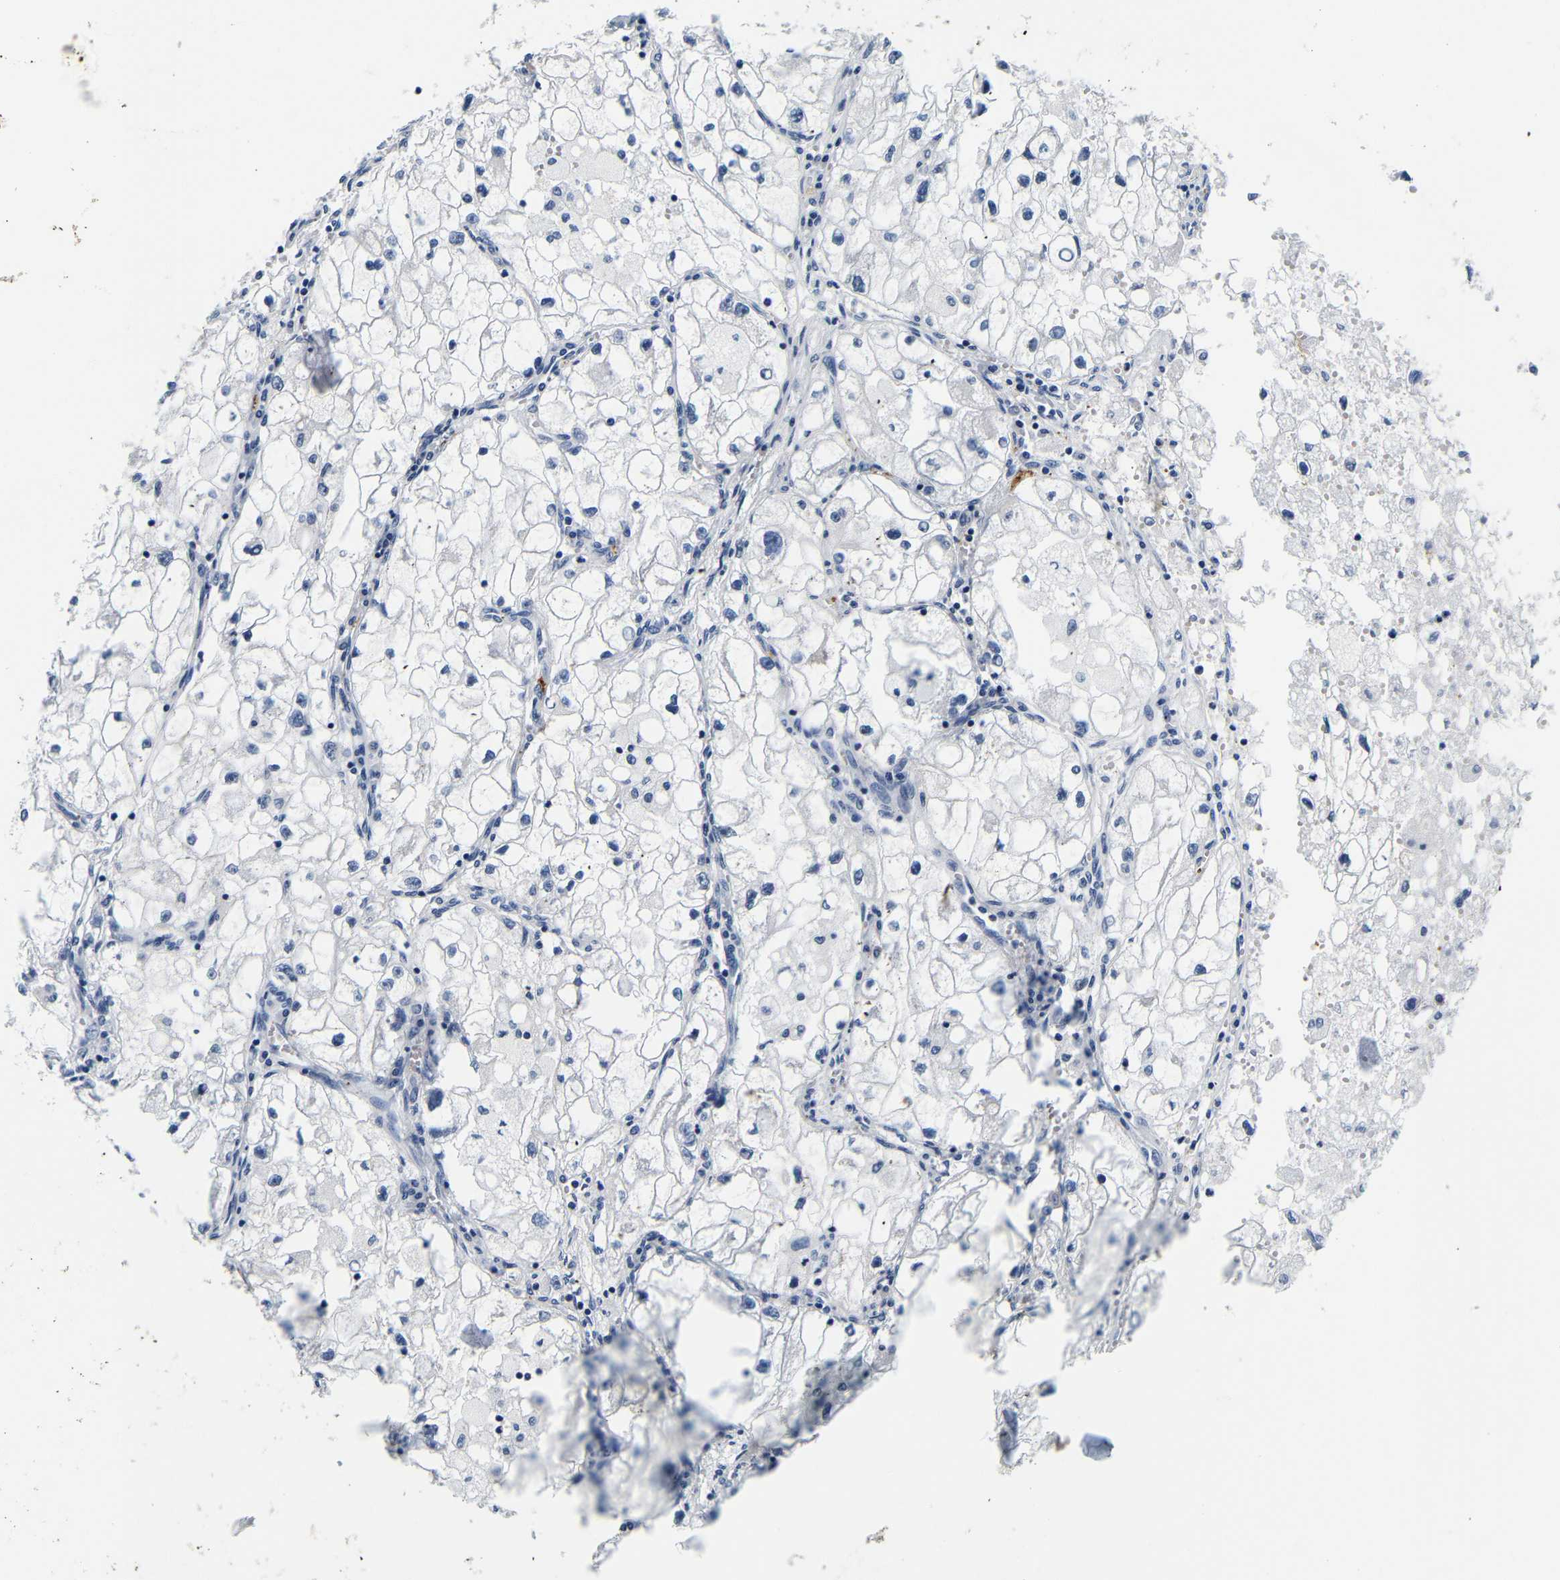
{"staining": {"intensity": "negative", "quantity": "none", "location": "none"}, "tissue": "renal cancer", "cell_type": "Tumor cells", "image_type": "cancer", "snomed": [{"axis": "morphology", "description": "Adenocarcinoma, NOS"}, {"axis": "topography", "description": "Kidney"}], "caption": "DAB immunohistochemical staining of human renal cancer (adenocarcinoma) reveals no significant positivity in tumor cells. (Brightfield microscopy of DAB (3,3'-diaminobenzidine) immunohistochemistry at high magnification).", "gene": "GP1BA", "patient": {"sex": "female", "age": 70}}